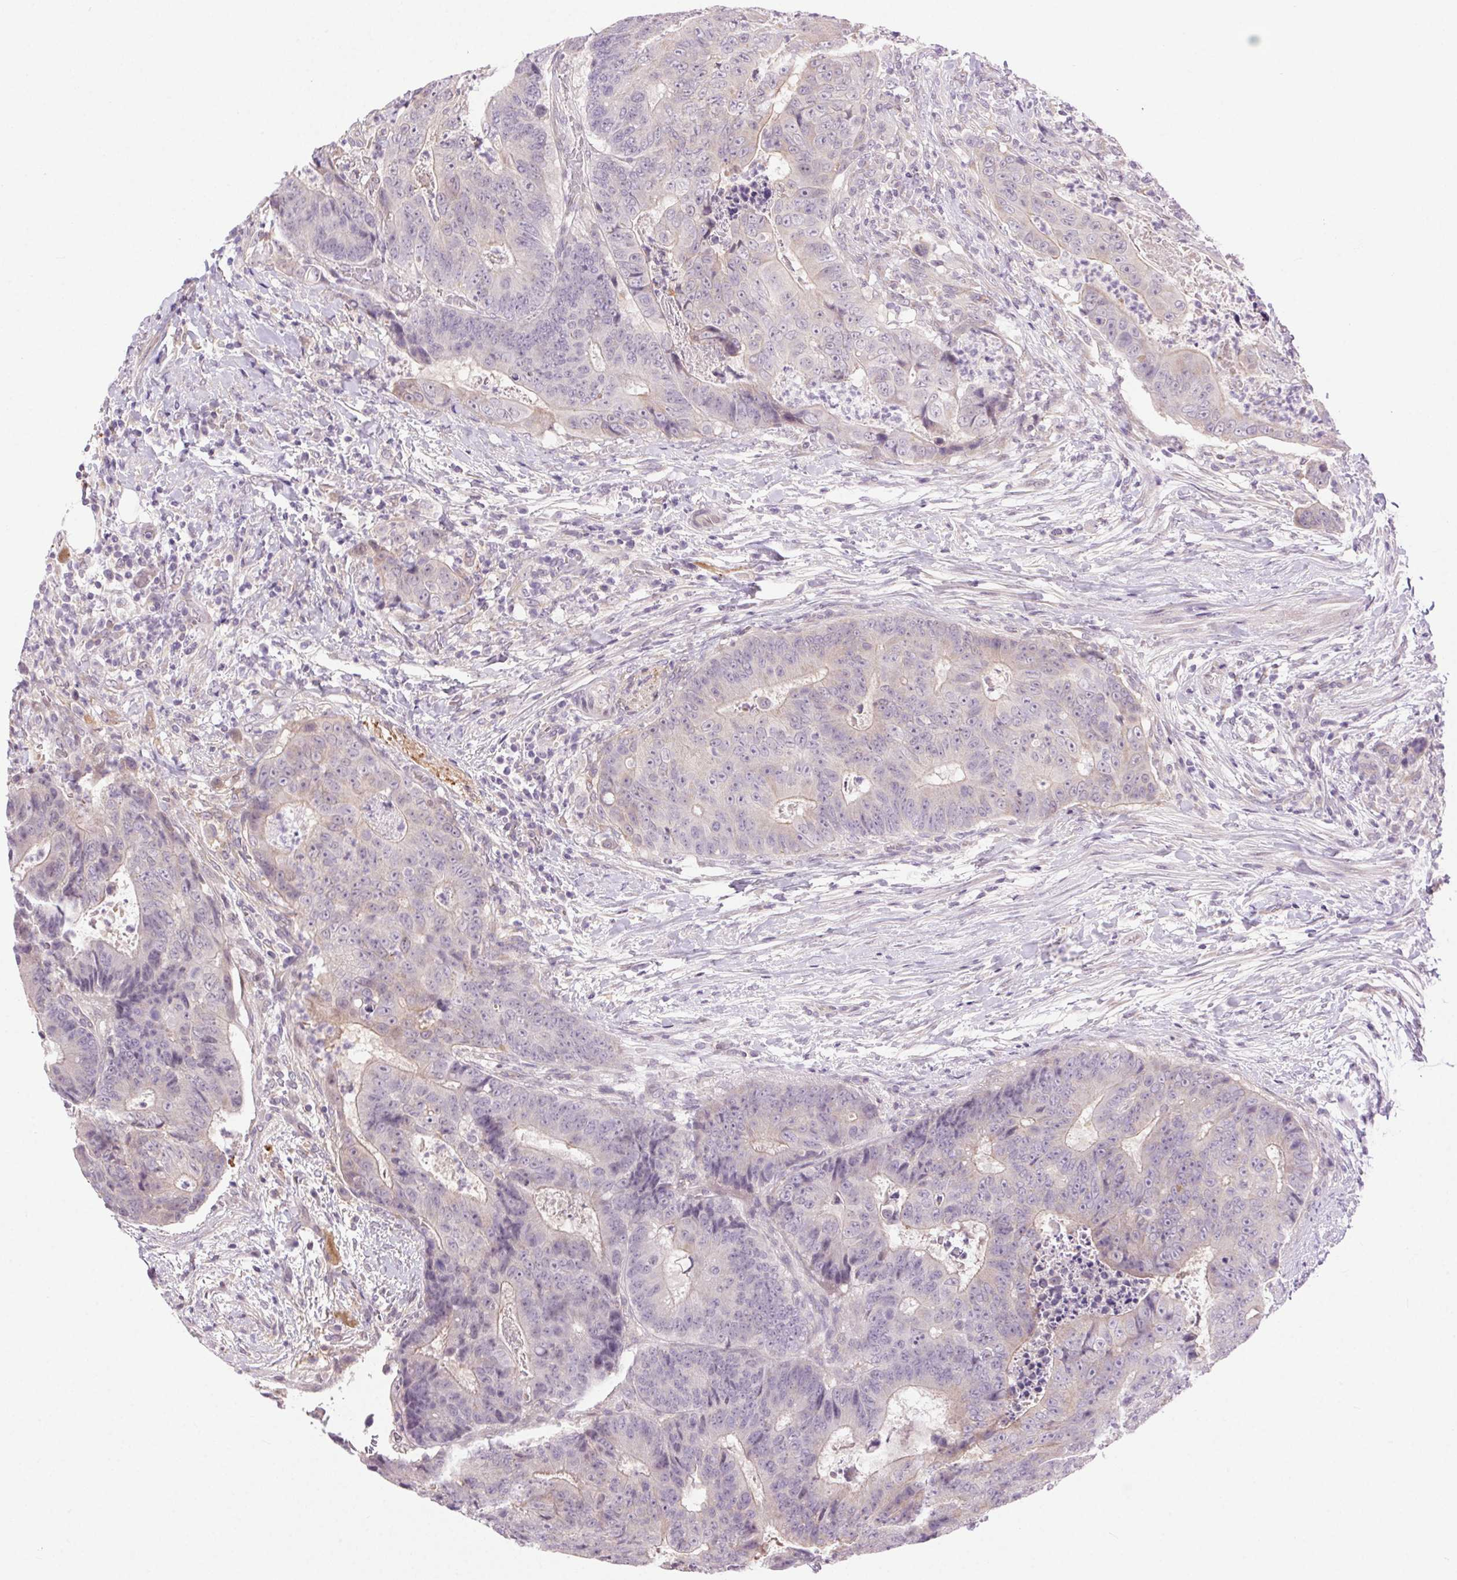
{"staining": {"intensity": "negative", "quantity": "none", "location": "none"}, "tissue": "colorectal cancer", "cell_type": "Tumor cells", "image_type": "cancer", "snomed": [{"axis": "morphology", "description": "Adenocarcinoma, NOS"}, {"axis": "topography", "description": "Colon"}], "caption": "DAB (3,3'-diaminobenzidine) immunohistochemical staining of human colorectal adenocarcinoma demonstrates no significant staining in tumor cells.", "gene": "SYT11", "patient": {"sex": "female", "age": 48}}